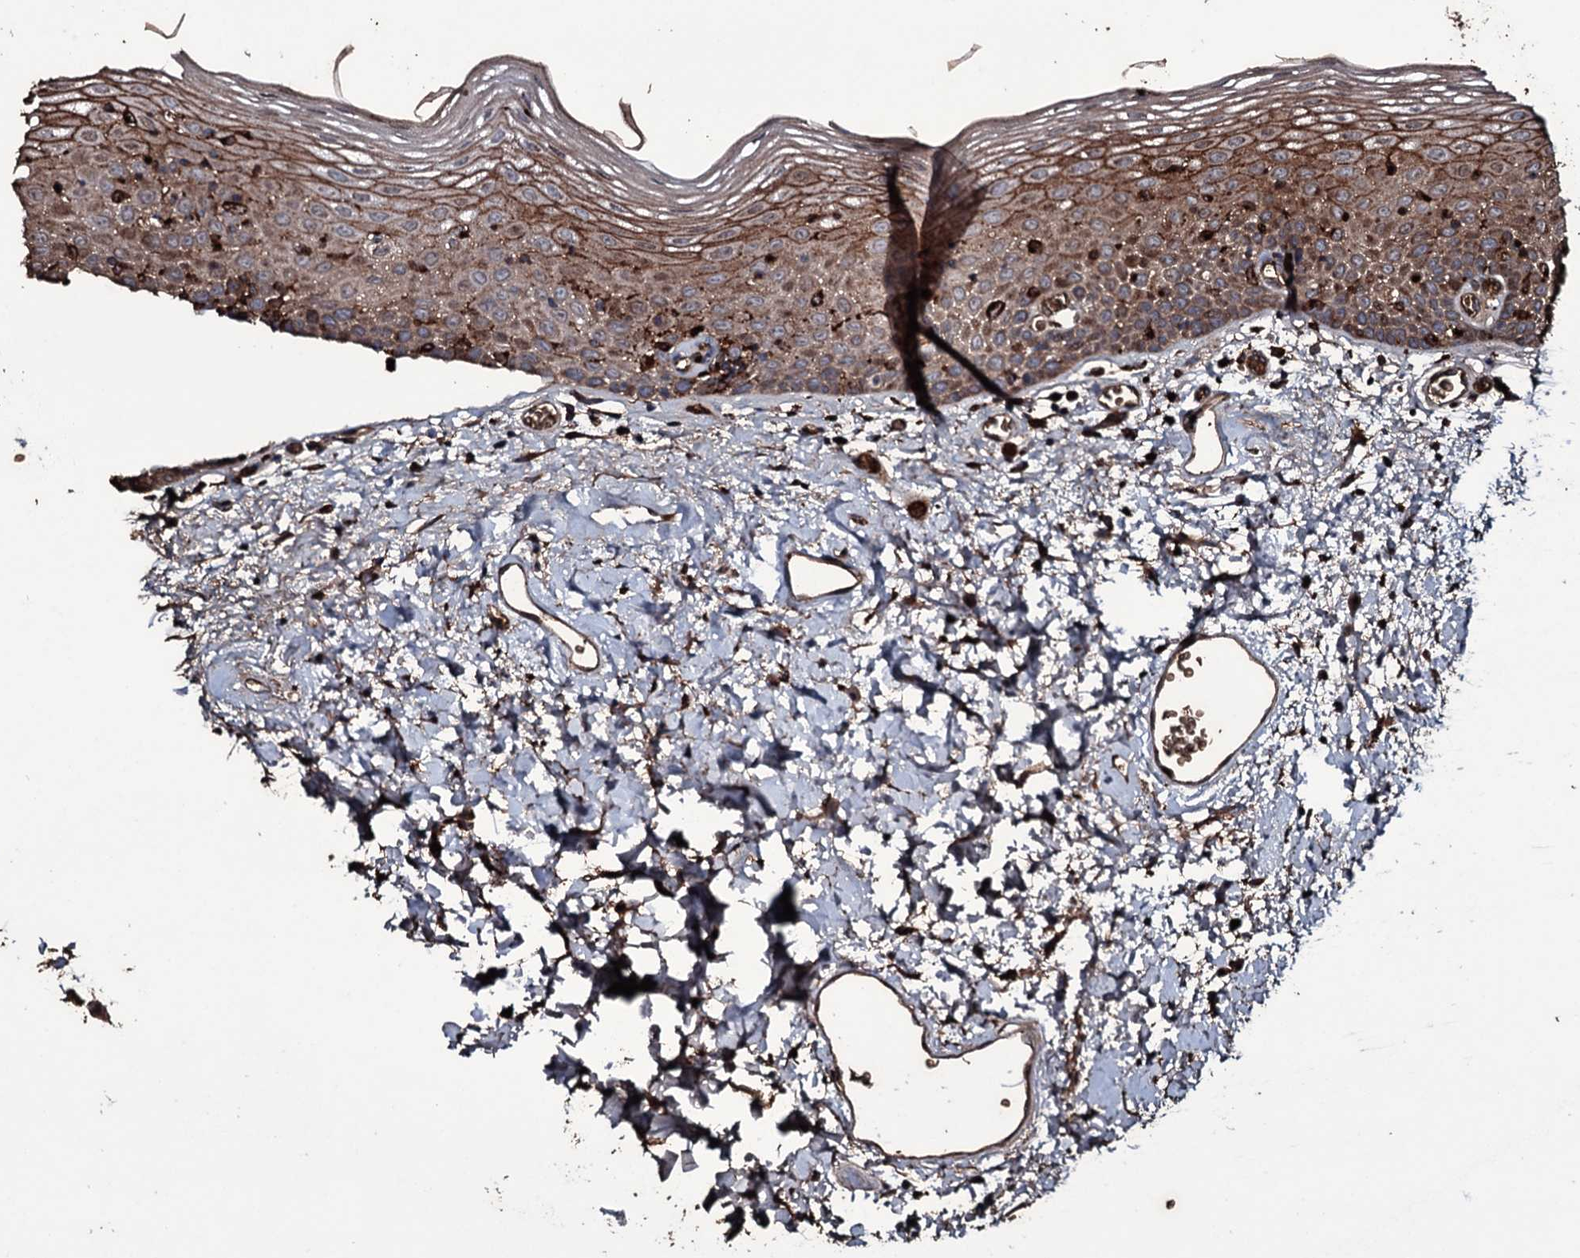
{"staining": {"intensity": "moderate", "quantity": "25%-75%", "location": "cytoplasmic/membranous"}, "tissue": "oral mucosa", "cell_type": "Squamous epithelial cells", "image_type": "normal", "snomed": [{"axis": "morphology", "description": "Normal tissue, NOS"}, {"axis": "topography", "description": "Oral tissue"}], "caption": "Immunohistochemistry (DAB) staining of normal human oral mucosa shows moderate cytoplasmic/membranous protein expression in about 25%-75% of squamous epithelial cells.", "gene": "ZSWIM8", "patient": {"sex": "male", "age": 74}}